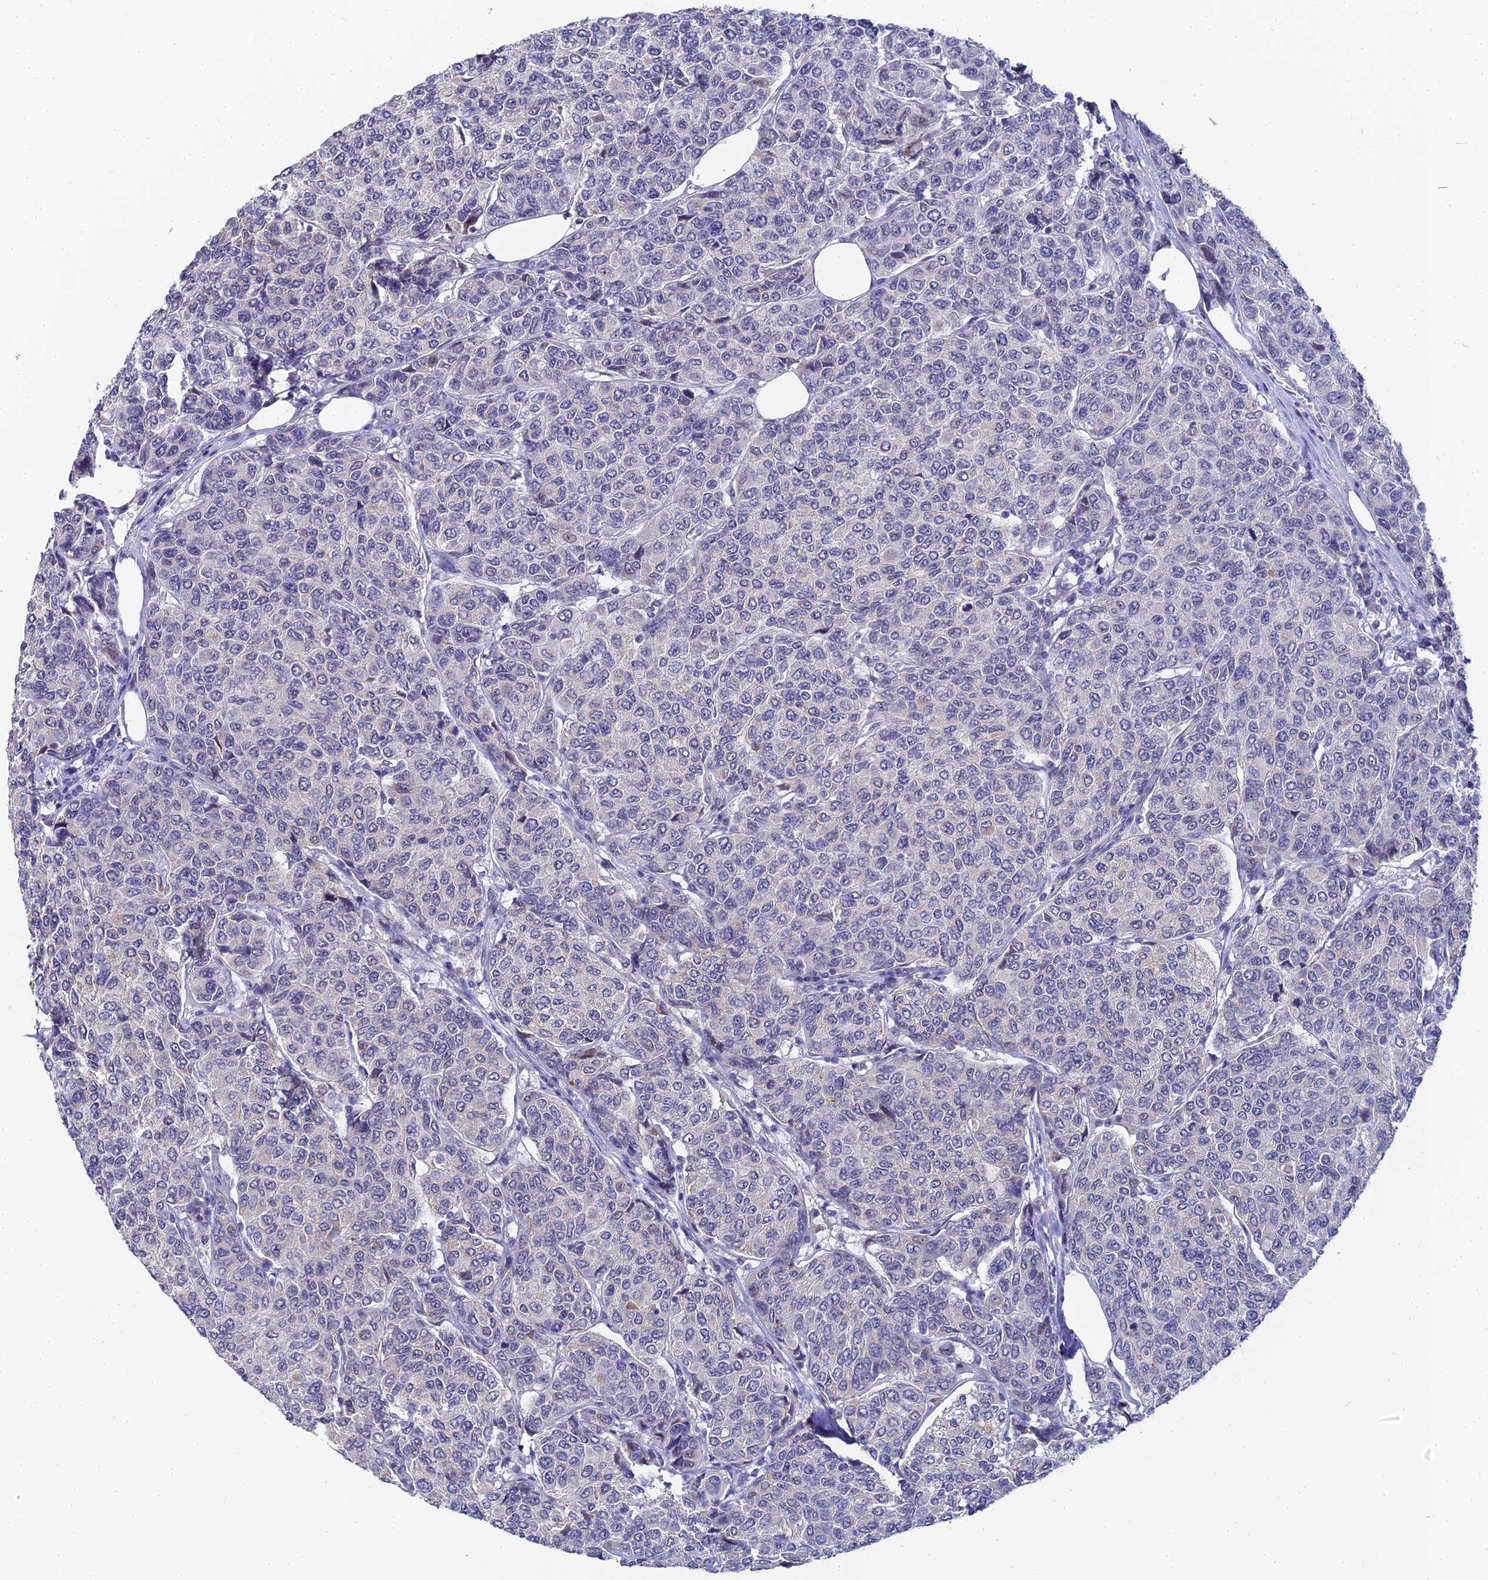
{"staining": {"intensity": "negative", "quantity": "none", "location": "none"}, "tissue": "breast cancer", "cell_type": "Tumor cells", "image_type": "cancer", "snomed": [{"axis": "morphology", "description": "Duct carcinoma"}, {"axis": "topography", "description": "Breast"}], "caption": "Human breast infiltrating ductal carcinoma stained for a protein using IHC demonstrates no expression in tumor cells.", "gene": "PLPP4", "patient": {"sex": "female", "age": 55}}